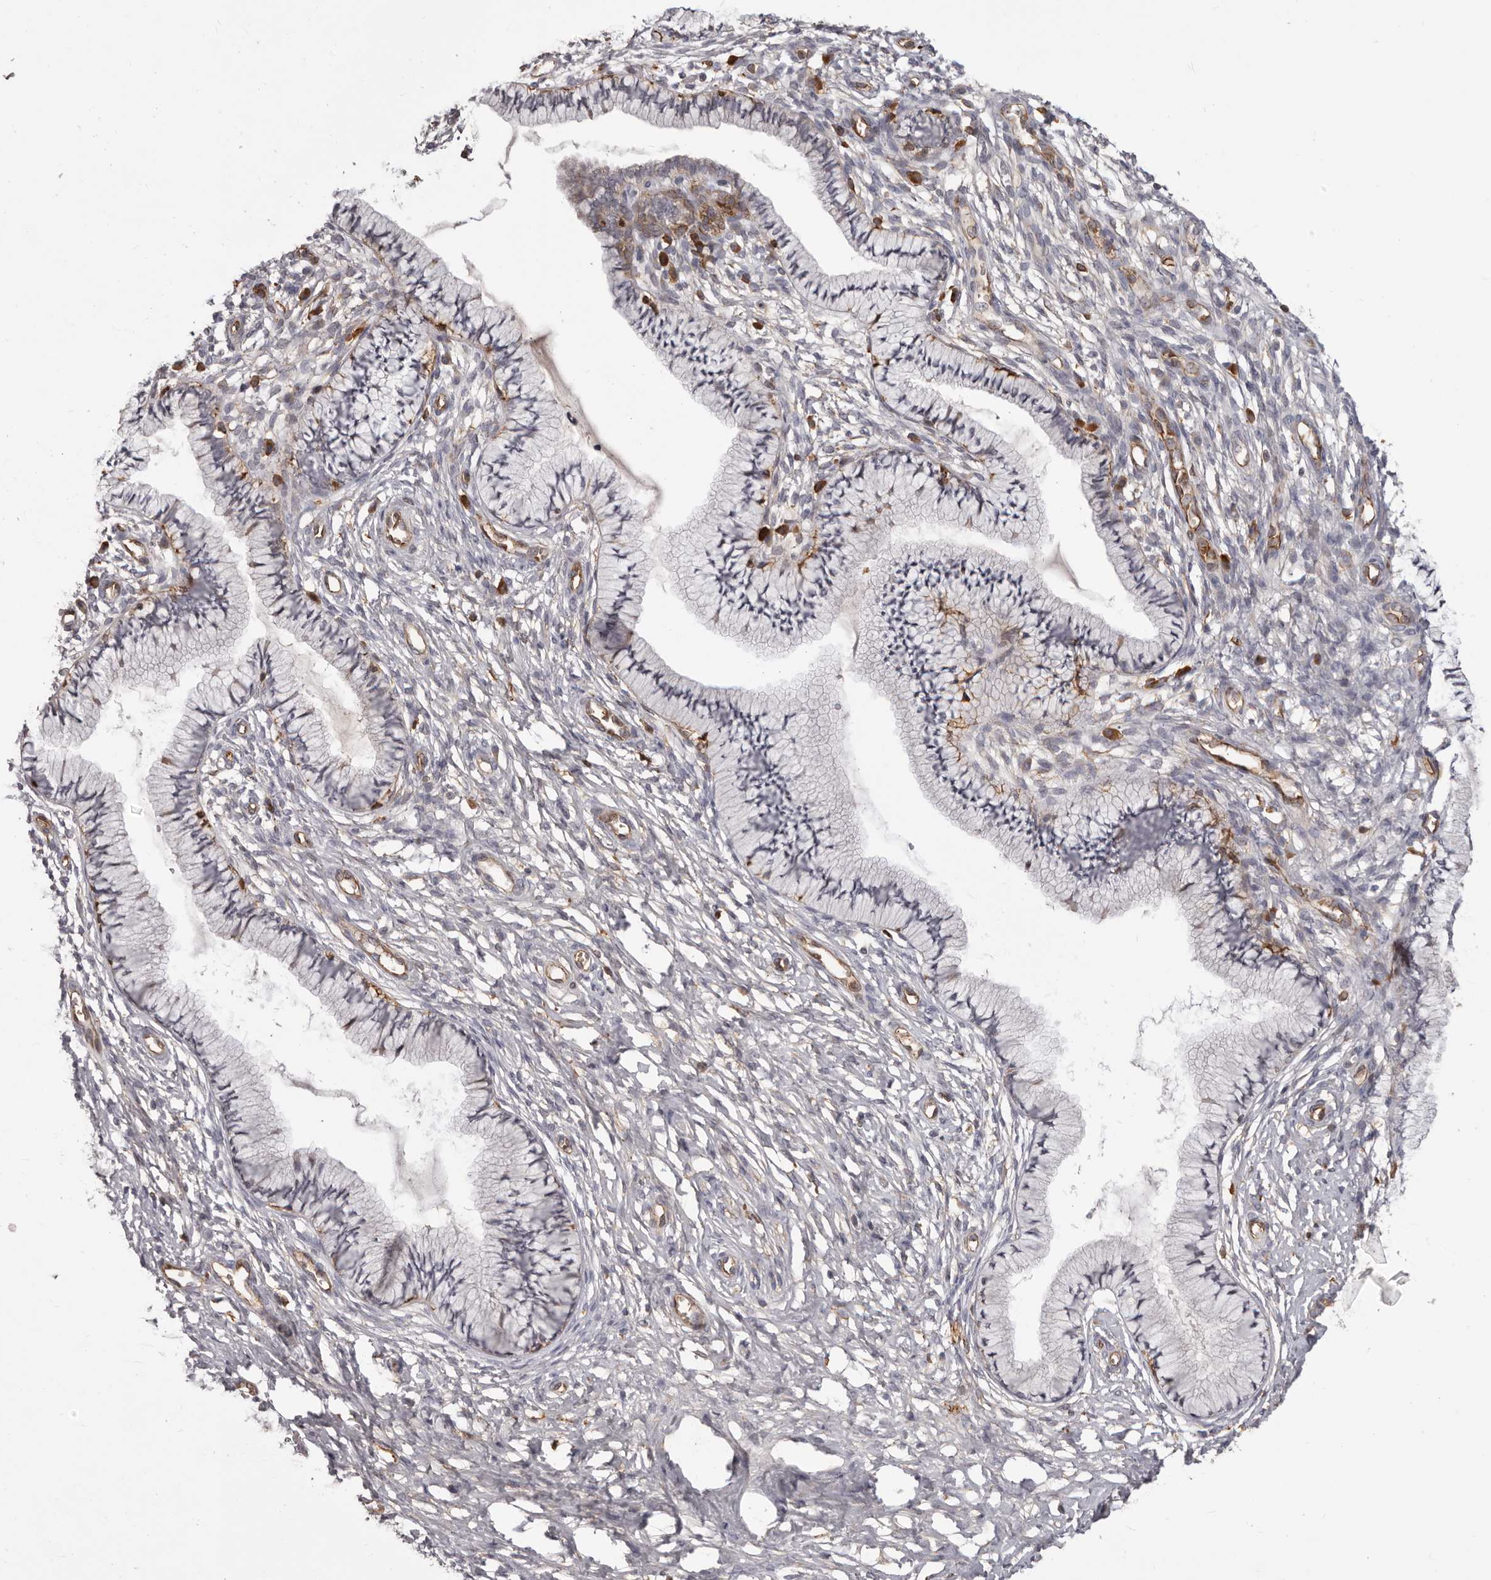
{"staining": {"intensity": "negative", "quantity": "none", "location": "none"}, "tissue": "cervix", "cell_type": "Glandular cells", "image_type": "normal", "snomed": [{"axis": "morphology", "description": "Normal tissue, NOS"}, {"axis": "topography", "description": "Cervix"}], "caption": "A photomicrograph of cervix stained for a protein shows no brown staining in glandular cells. (DAB immunohistochemistry visualized using brightfield microscopy, high magnification).", "gene": "OTUD3", "patient": {"sex": "female", "age": 36}}